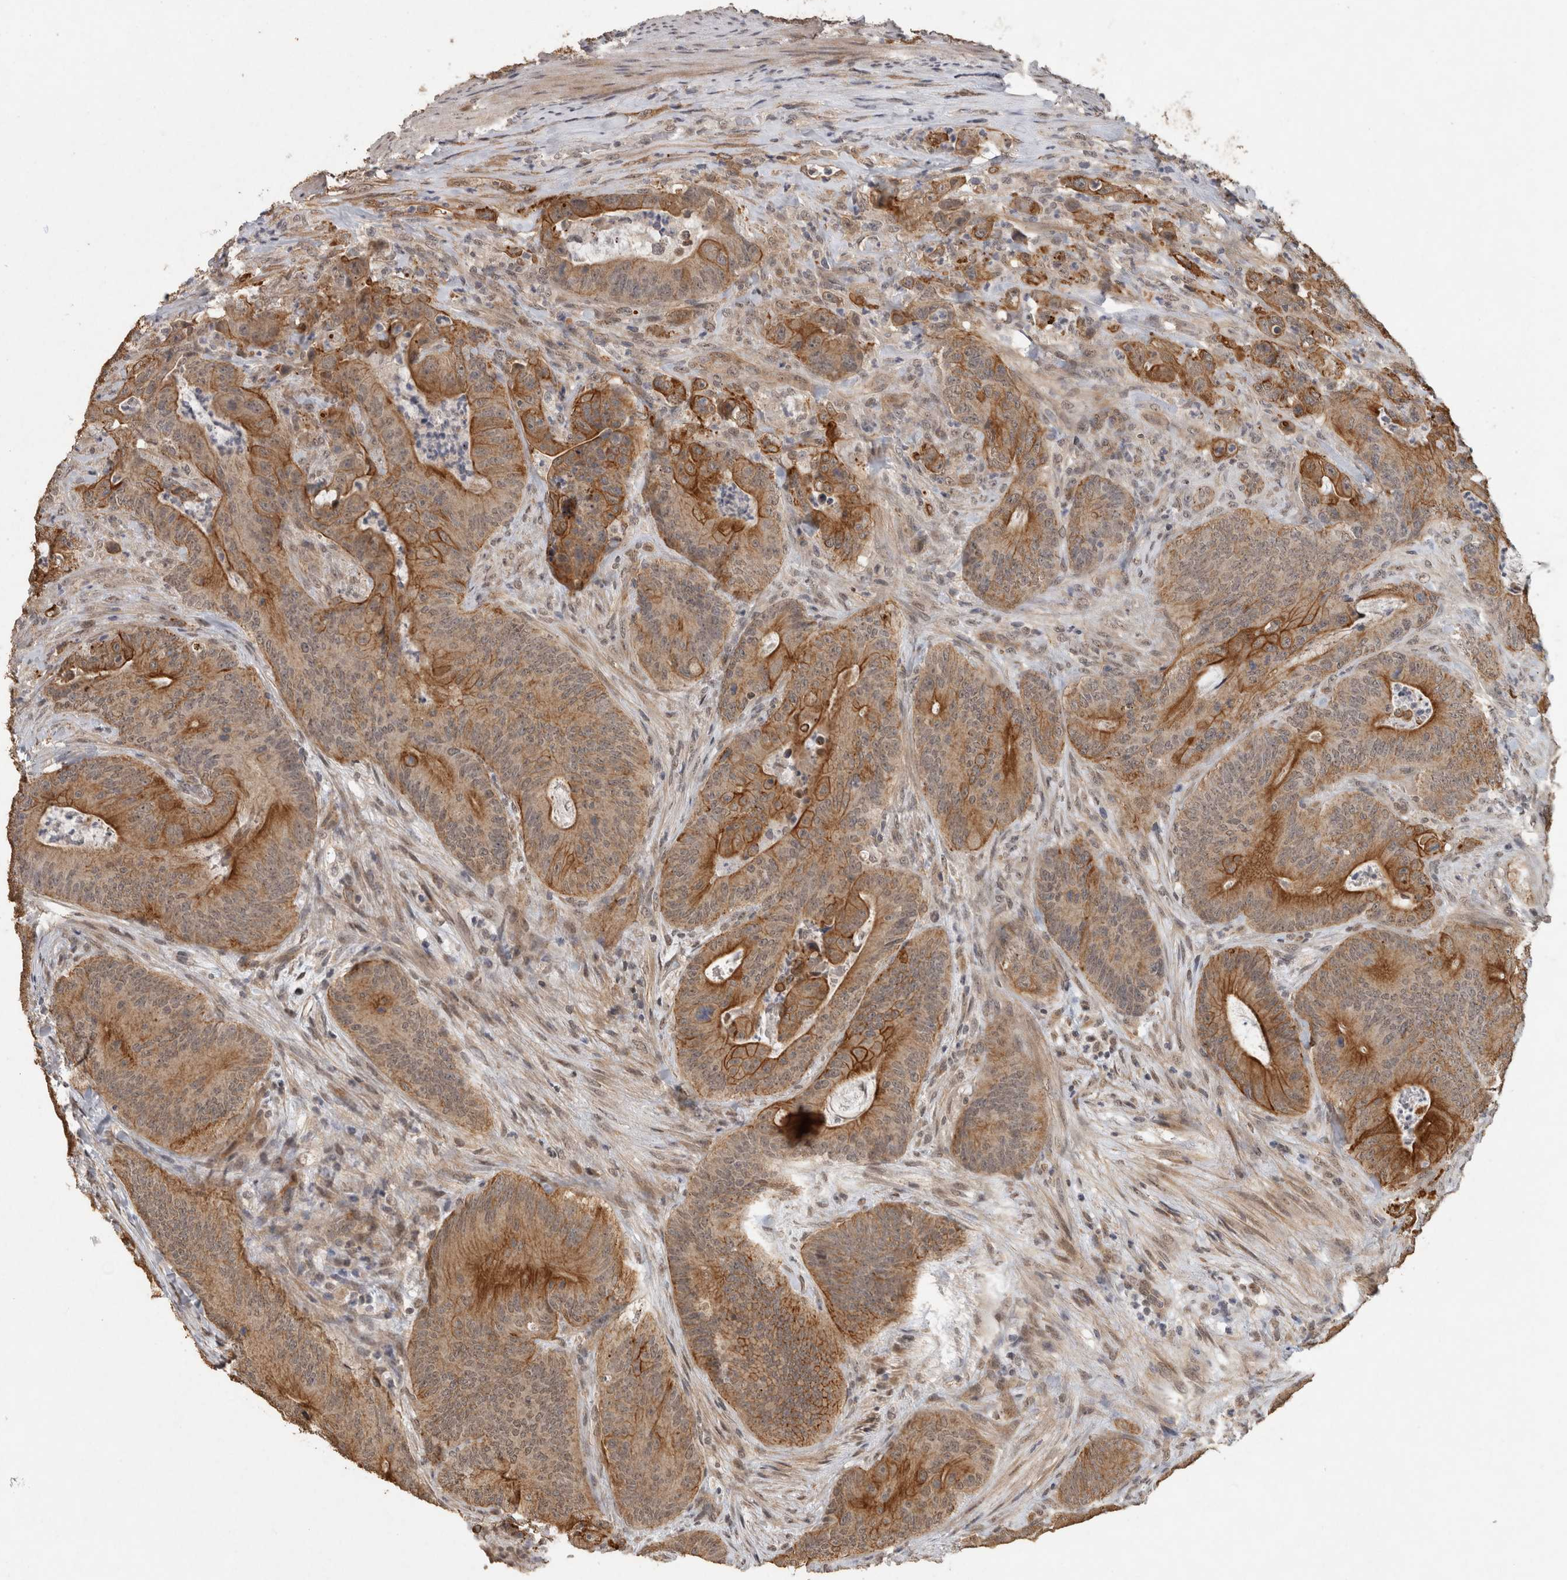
{"staining": {"intensity": "moderate", "quantity": ">75%", "location": "cytoplasmic/membranous"}, "tissue": "colorectal cancer", "cell_type": "Tumor cells", "image_type": "cancer", "snomed": [{"axis": "morphology", "description": "Normal tissue, NOS"}, {"axis": "topography", "description": "Colon"}], "caption": "A brown stain labels moderate cytoplasmic/membranous staining of a protein in colorectal cancer tumor cells.", "gene": "RHPN1", "patient": {"sex": "female", "age": 82}}